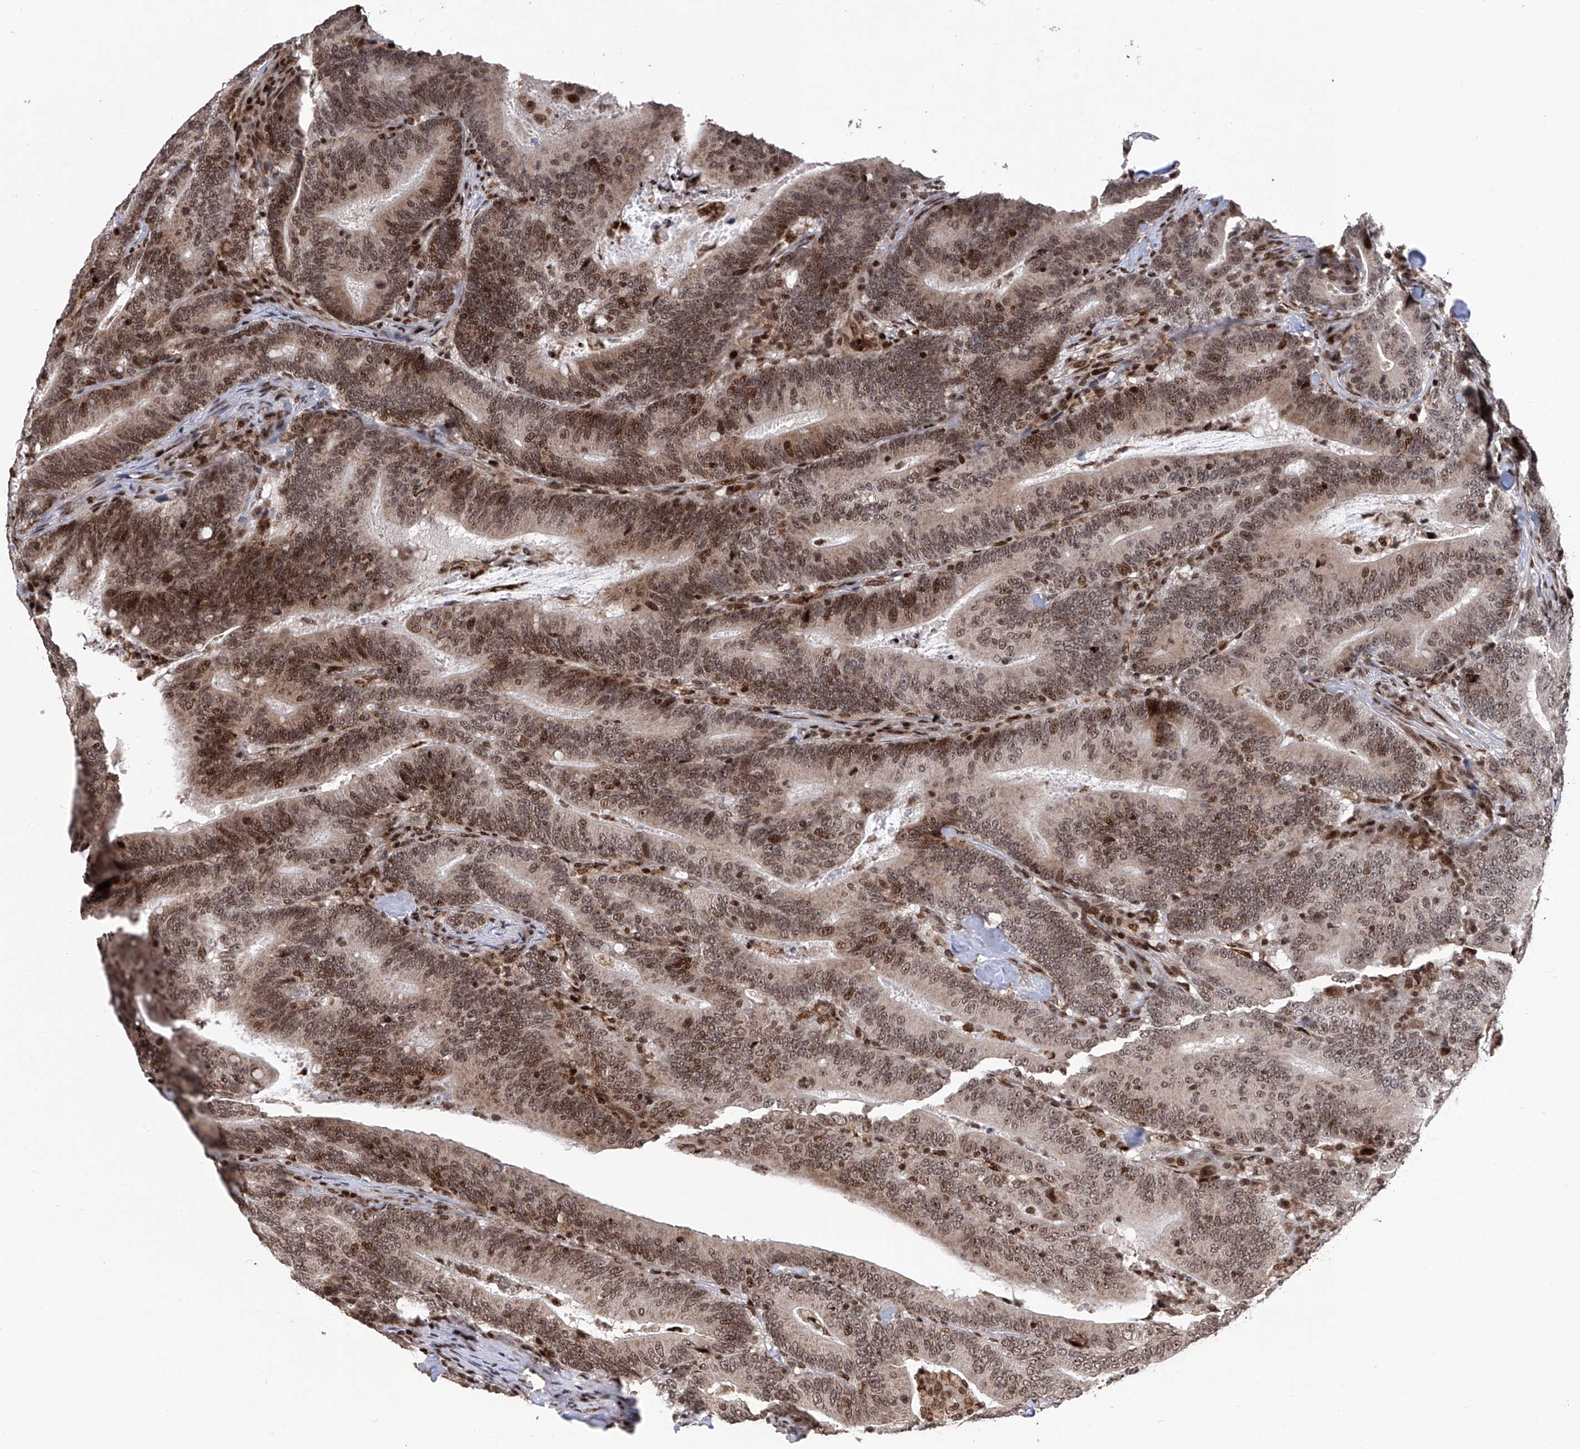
{"staining": {"intensity": "moderate", "quantity": ">75%", "location": "nuclear"}, "tissue": "colorectal cancer", "cell_type": "Tumor cells", "image_type": "cancer", "snomed": [{"axis": "morphology", "description": "Adenocarcinoma, NOS"}, {"axis": "topography", "description": "Colon"}], "caption": "Colorectal cancer (adenocarcinoma) was stained to show a protein in brown. There is medium levels of moderate nuclear positivity in about >75% of tumor cells.", "gene": "PAK1IP1", "patient": {"sex": "female", "age": 66}}